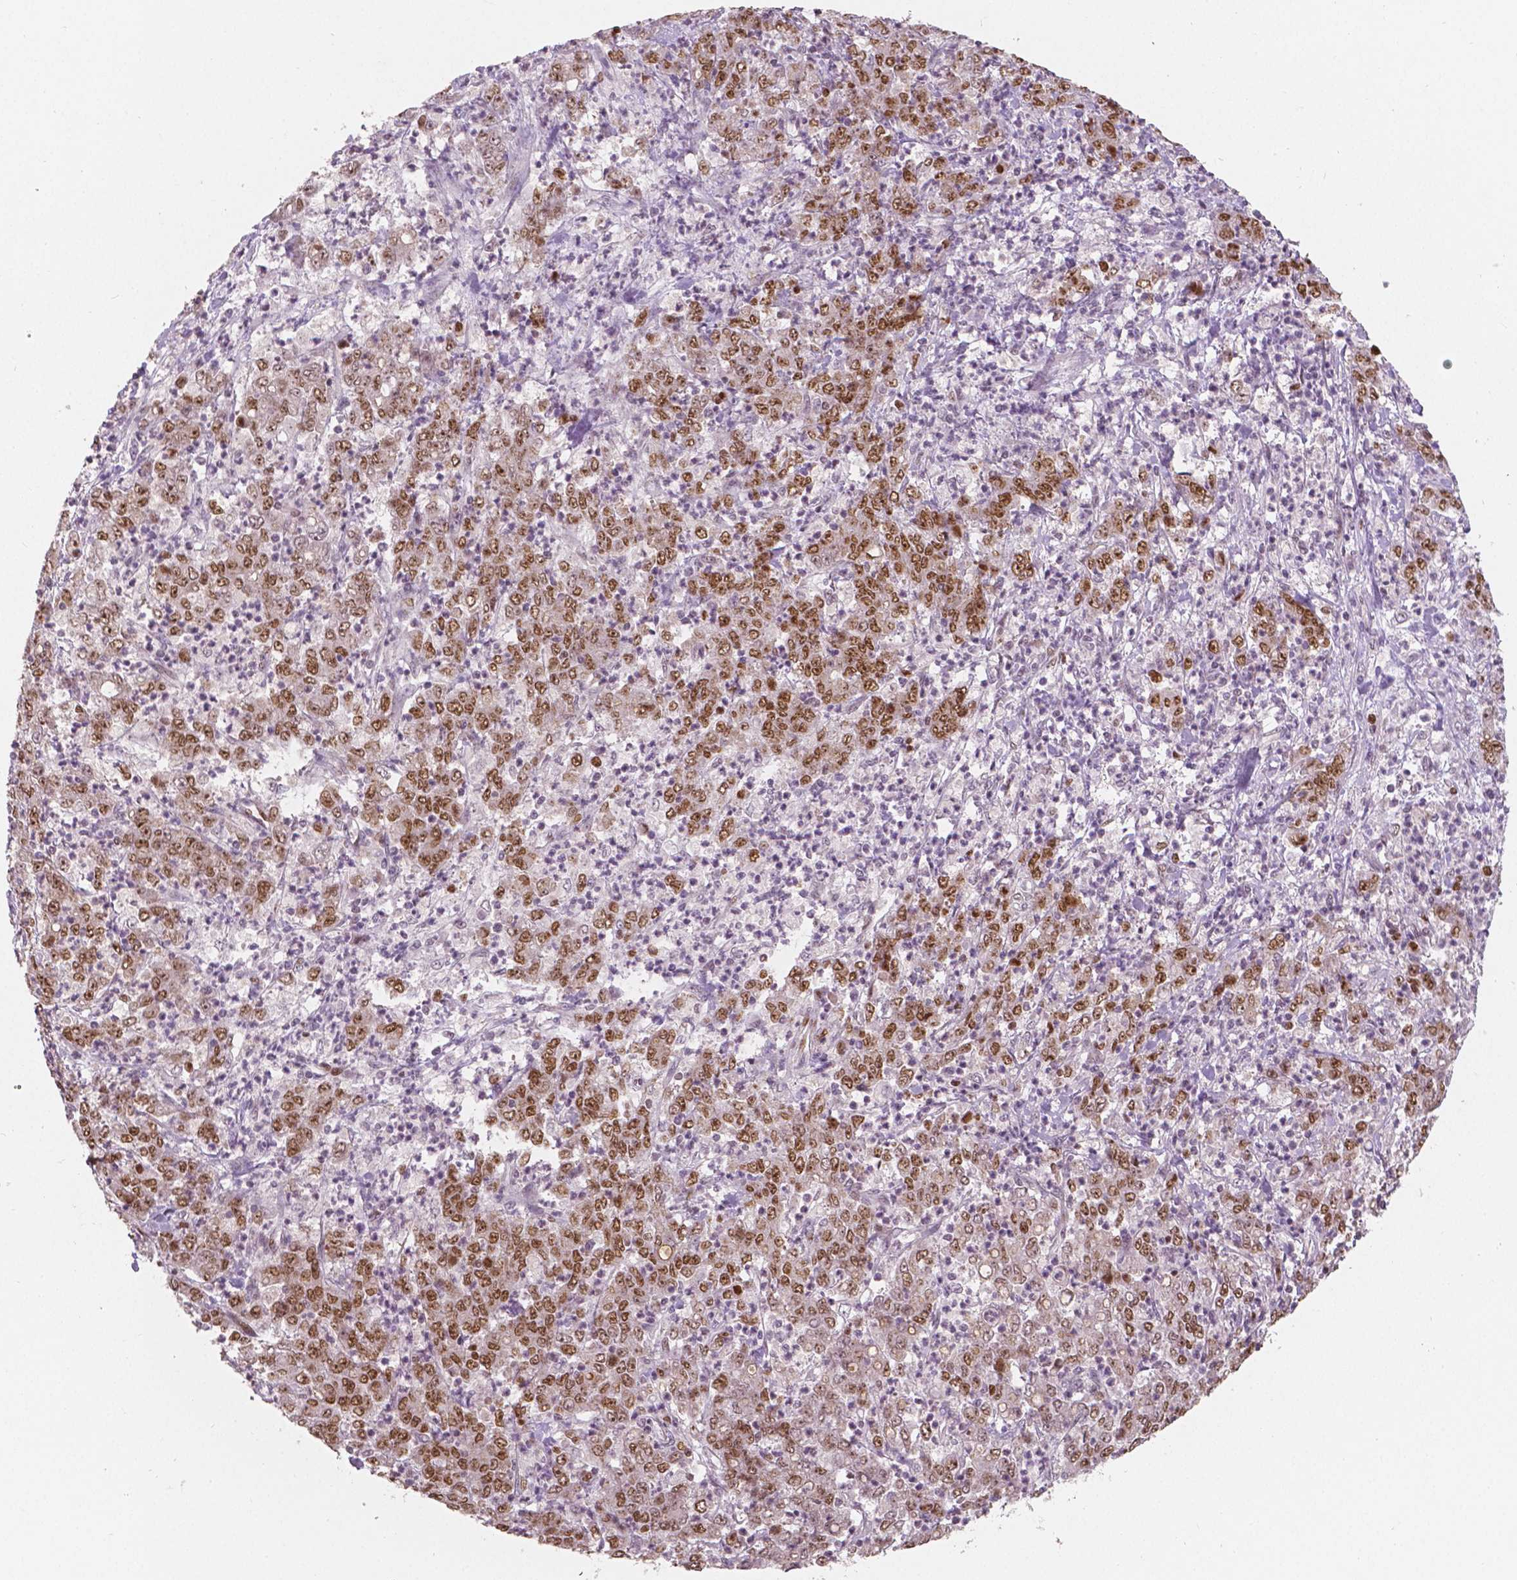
{"staining": {"intensity": "strong", "quantity": "25%-75%", "location": "nuclear"}, "tissue": "stomach cancer", "cell_type": "Tumor cells", "image_type": "cancer", "snomed": [{"axis": "morphology", "description": "Adenocarcinoma, NOS"}, {"axis": "topography", "description": "Stomach, lower"}], "caption": "Strong nuclear positivity is identified in about 25%-75% of tumor cells in stomach adenocarcinoma.", "gene": "NSD2", "patient": {"sex": "female", "age": 71}}